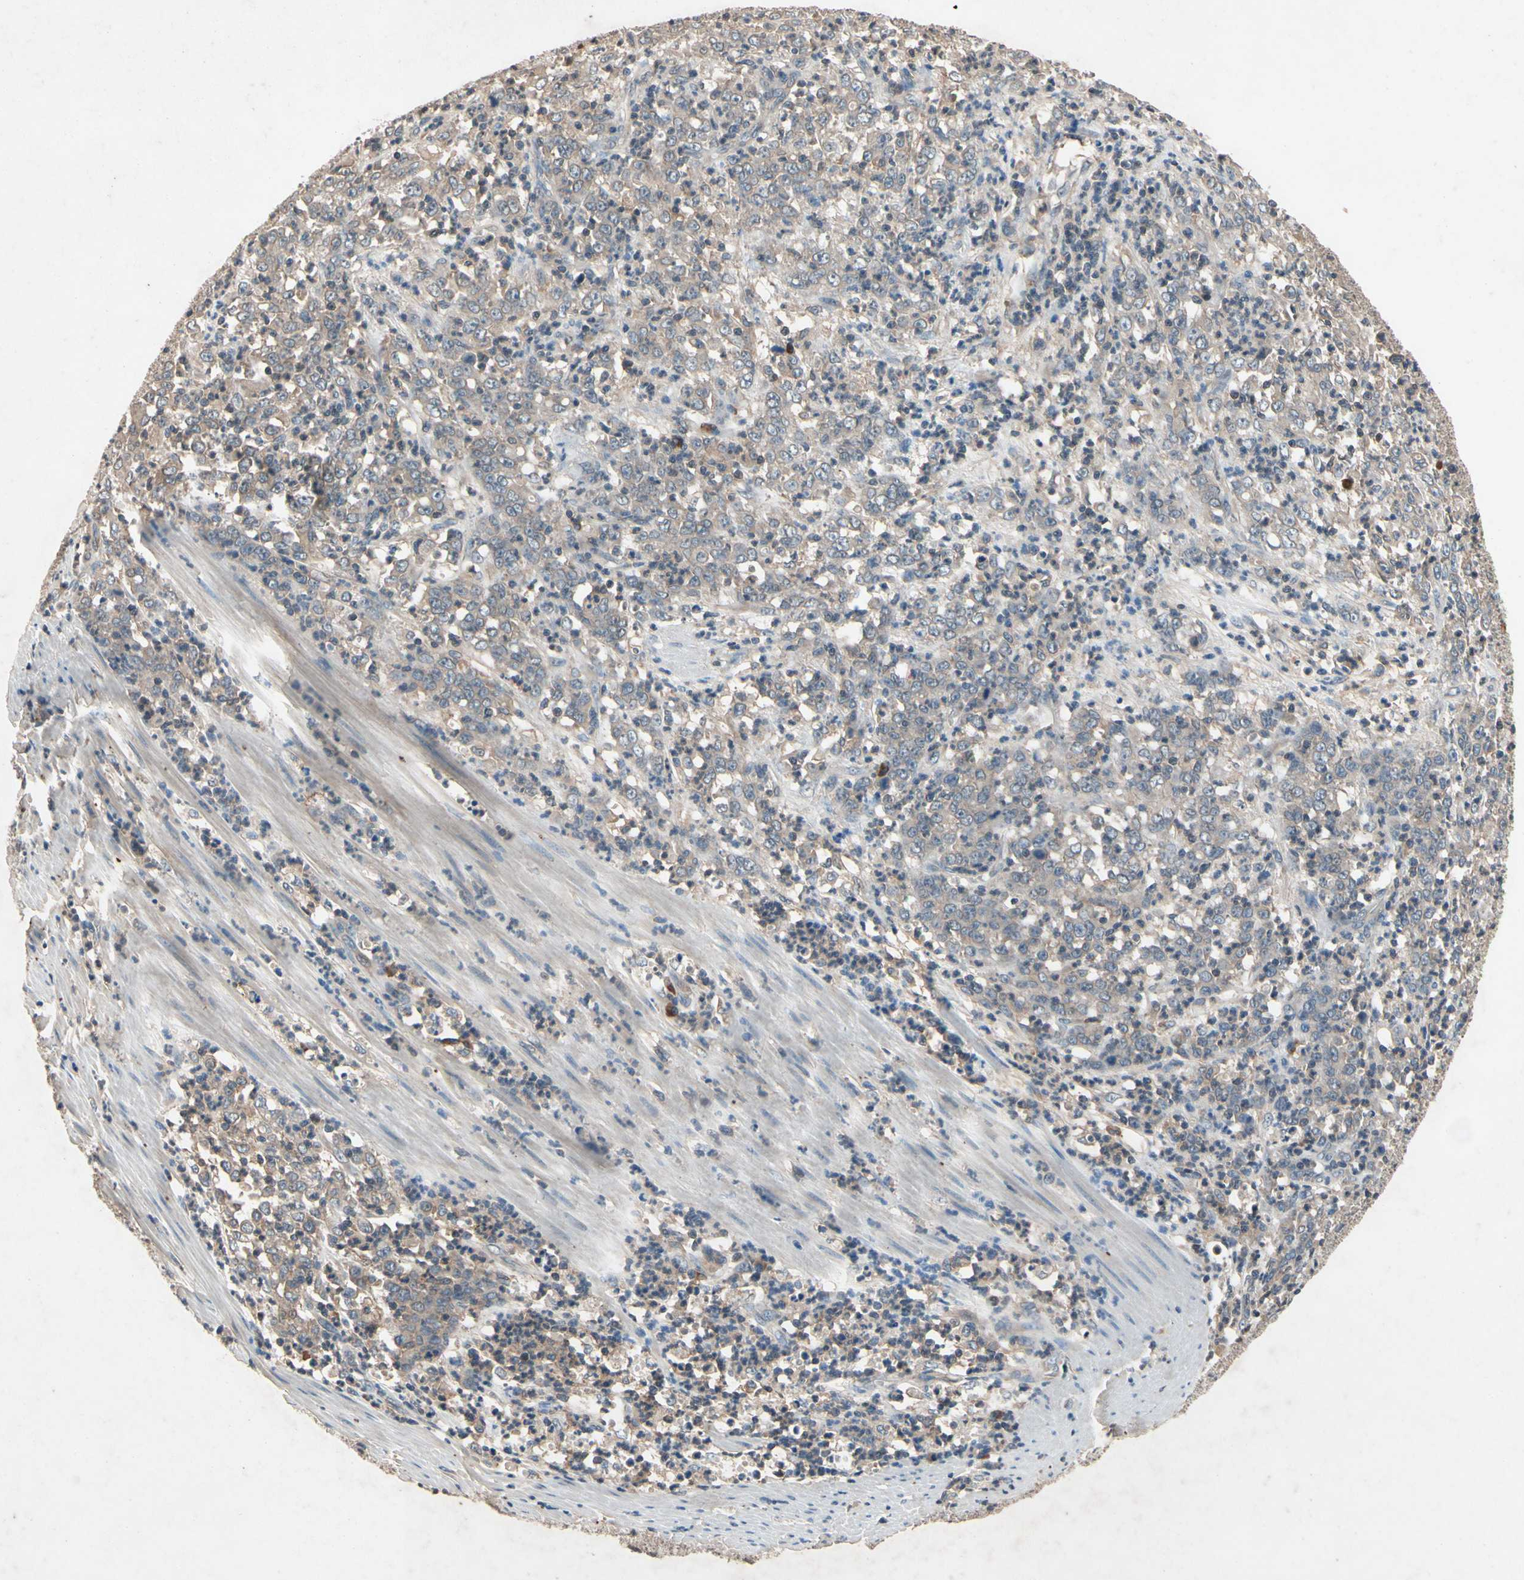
{"staining": {"intensity": "weak", "quantity": ">75%", "location": "cytoplasmic/membranous"}, "tissue": "stomach cancer", "cell_type": "Tumor cells", "image_type": "cancer", "snomed": [{"axis": "morphology", "description": "Adenocarcinoma, NOS"}, {"axis": "topography", "description": "Stomach, lower"}], "caption": "Brown immunohistochemical staining in human stomach cancer (adenocarcinoma) reveals weak cytoplasmic/membranous positivity in approximately >75% of tumor cells.", "gene": "IL1RL1", "patient": {"sex": "female", "age": 71}}